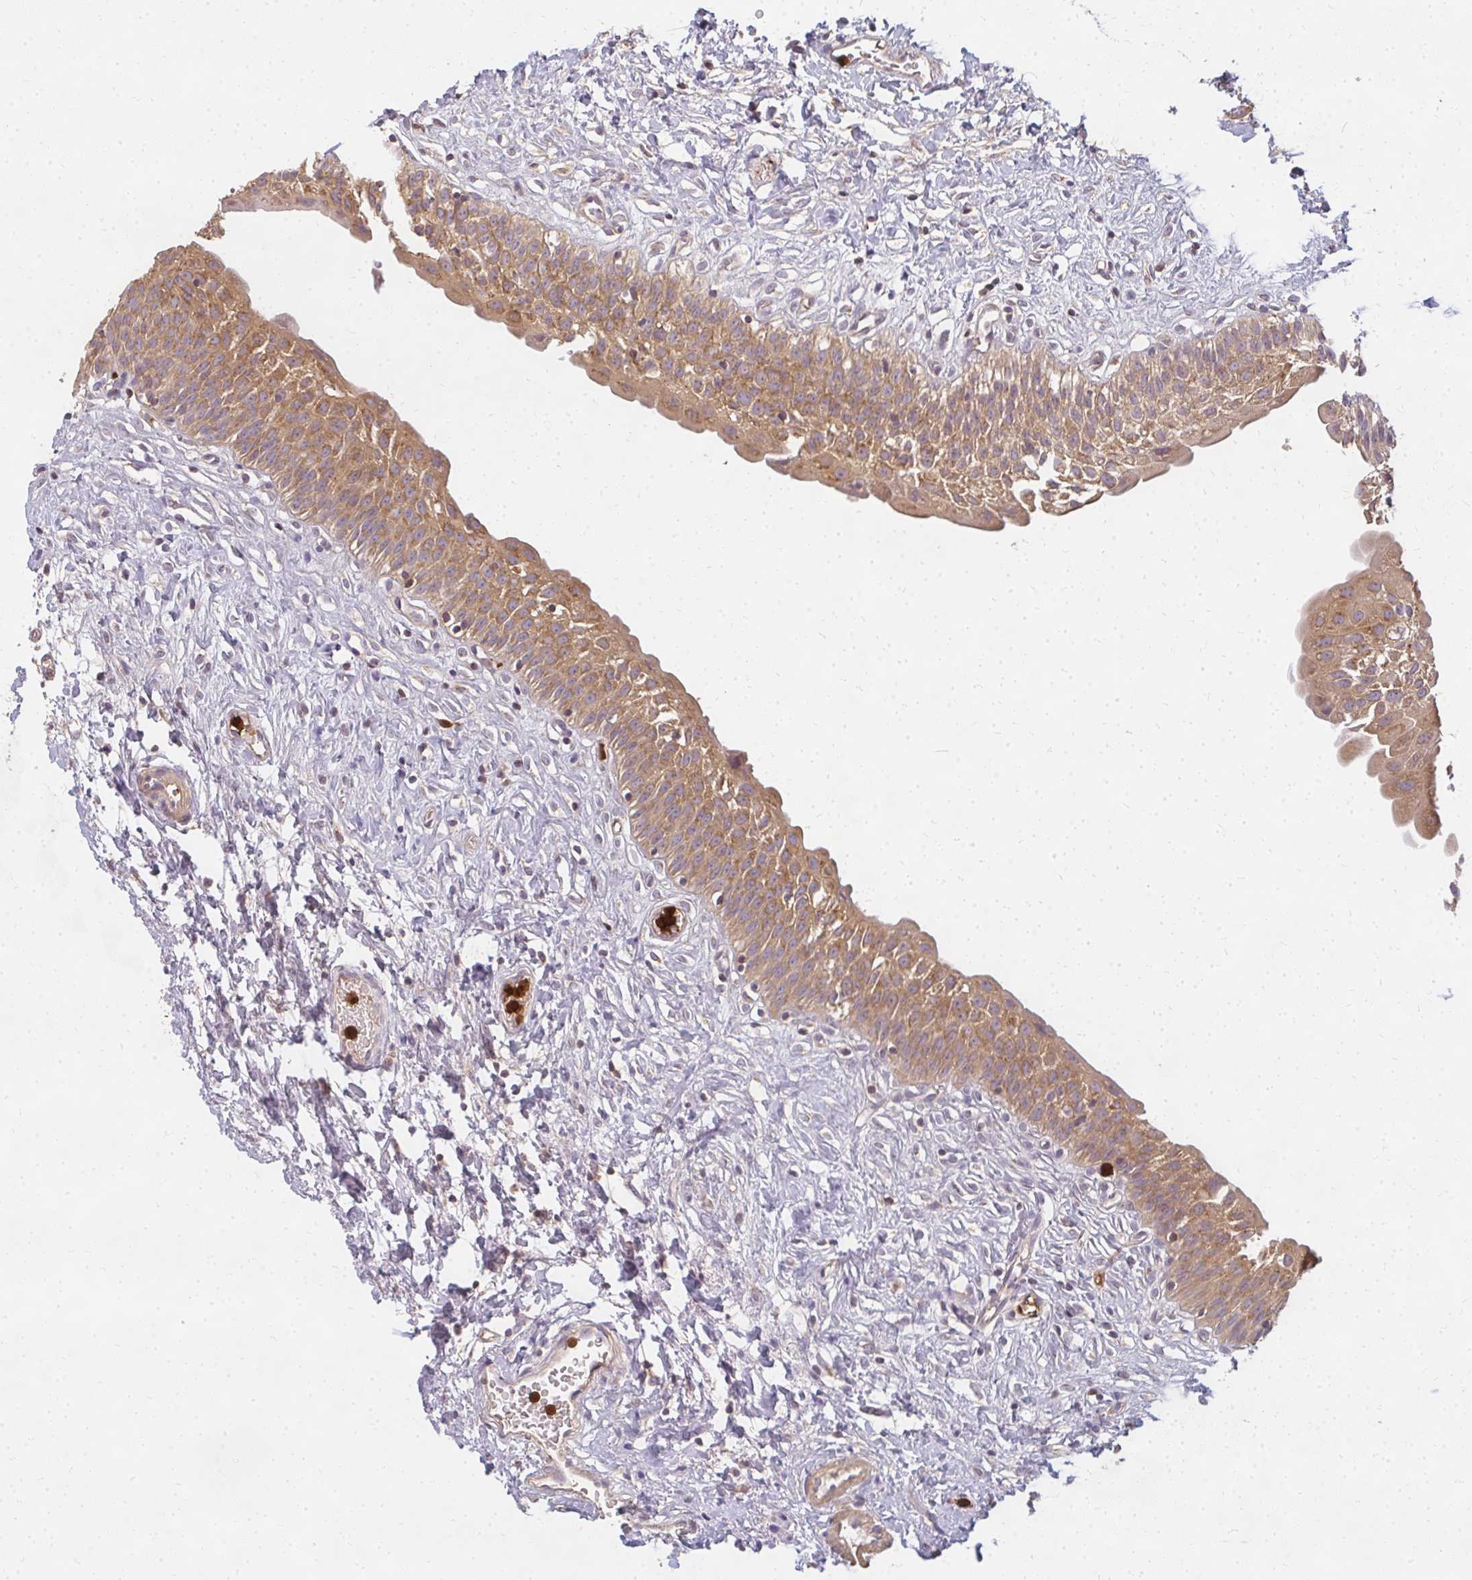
{"staining": {"intensity": "moderate", "quantity": ">75%", "location": "cytoplasmic/membranous"}, "tissue": "urinary bladder", "cell_type": "Urothelial cells", "image_type": "normal", "snomed": [{"axis": "morphology", "description": "Normal tissue, NOS"}, {"axis": "topography", "description": "Urinary bladder"}], "caption": "This micrograph exhibits IHC staining of unremarkable urinary bladder, with medium moderate cytoplasmic/membranous positivity in about >75% of urothelial cells.", "gene": "CNTRL", "patient": {"sex": "male", "age": 51}}